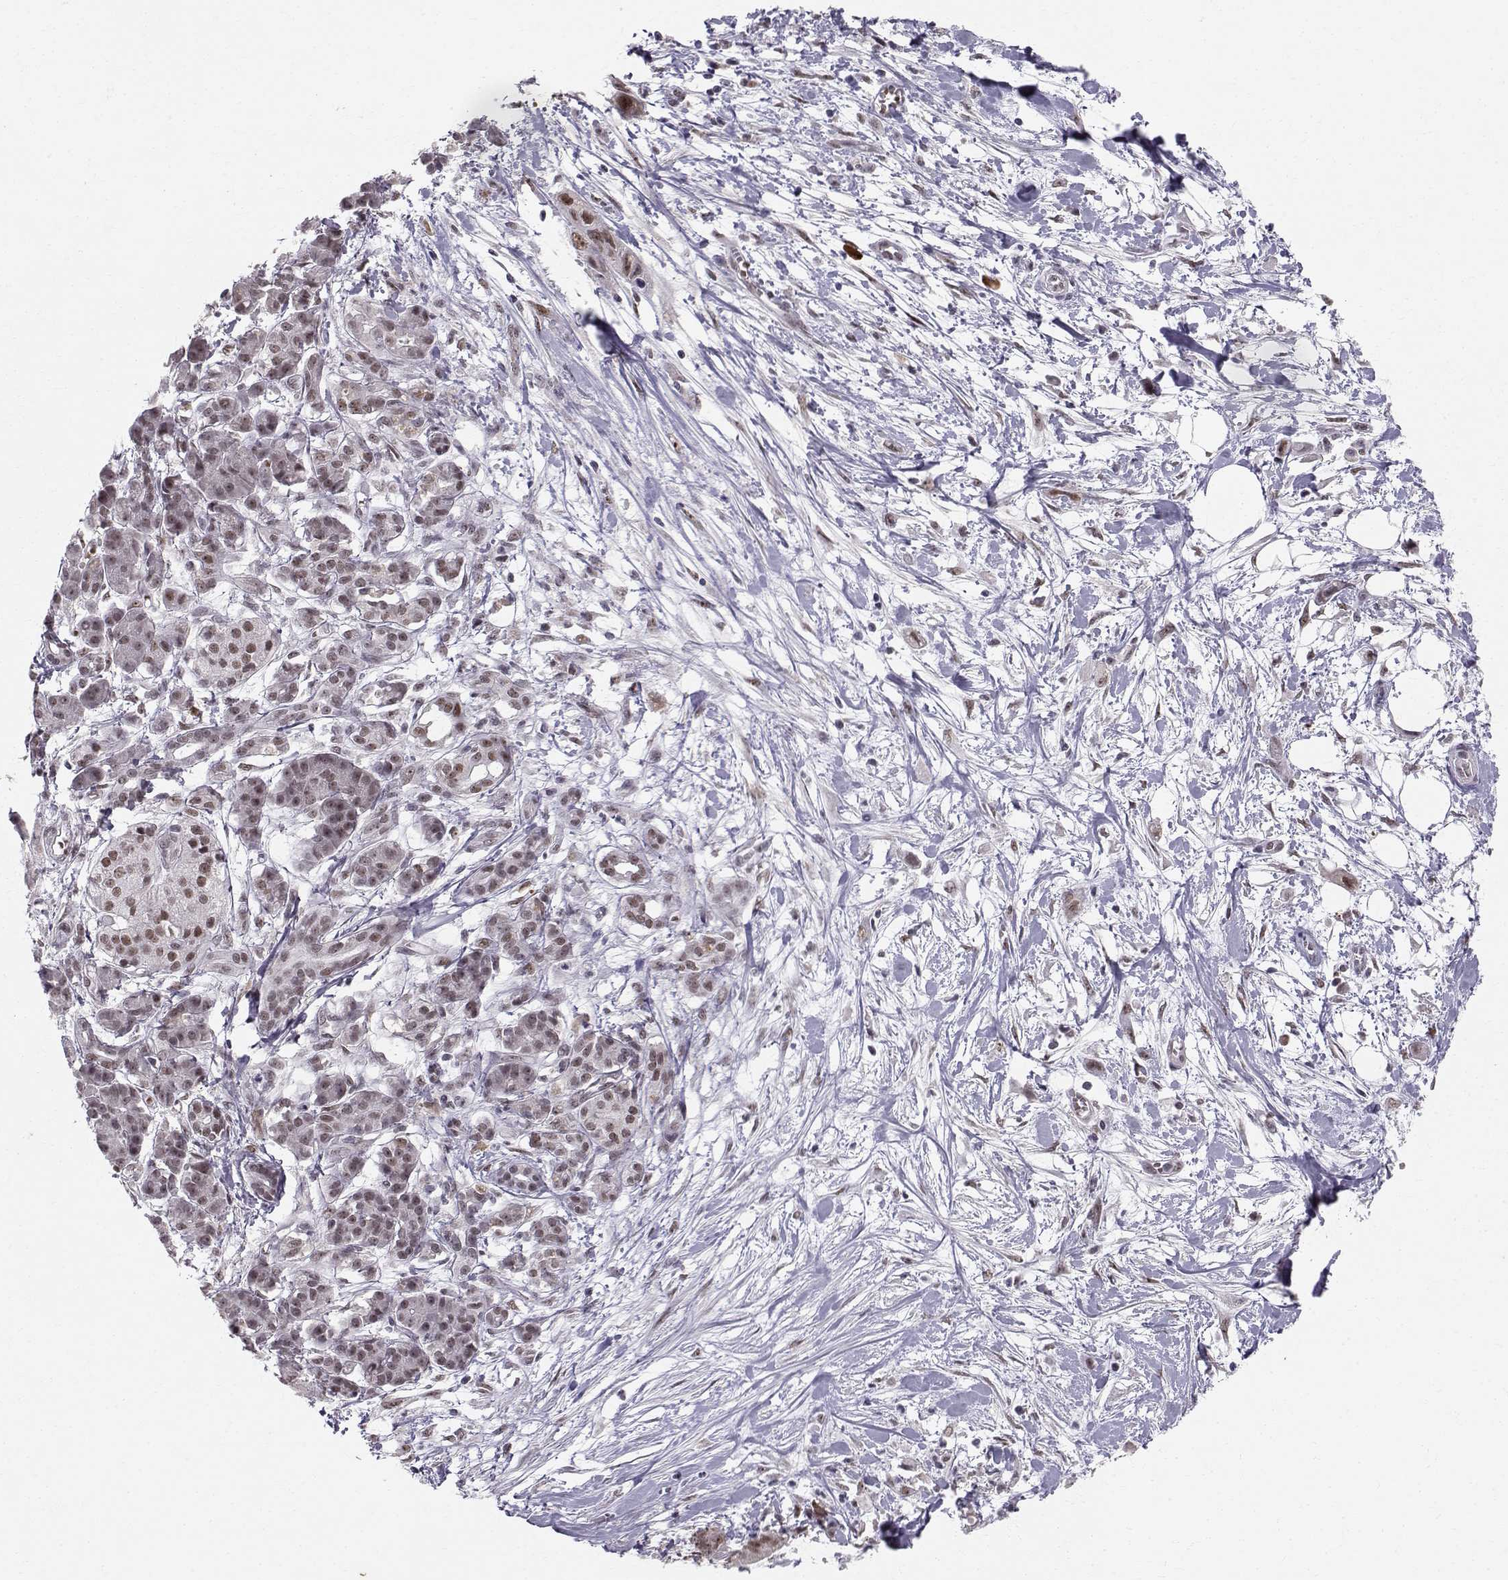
{"staining": {"intensity": "strong", "quantity": "25%-75%", "location": "nuclear"}, "tissue": "pancreatic cancer", "cell_type": "Tumor cells", "image_type": "cancer", "snomed": [{"axis": "morphology", "description": "Normal tissue, NOS"}, {"axis": "morphology", "description": "Adenocarcinoma, NOS"}, {"axis": "topography", "description": "Lymph node"}, {"axis": "topography", "description": "Pancreas"}], "caption": "Approximately 25%-75% of tumor cells in pancreatic adenocarcinoma reveal strong nuclear protein expression as visualized by brown immunohistochemical staining.", "gene": "RPP38", "patient": {"sex": "female", "age": 58}}